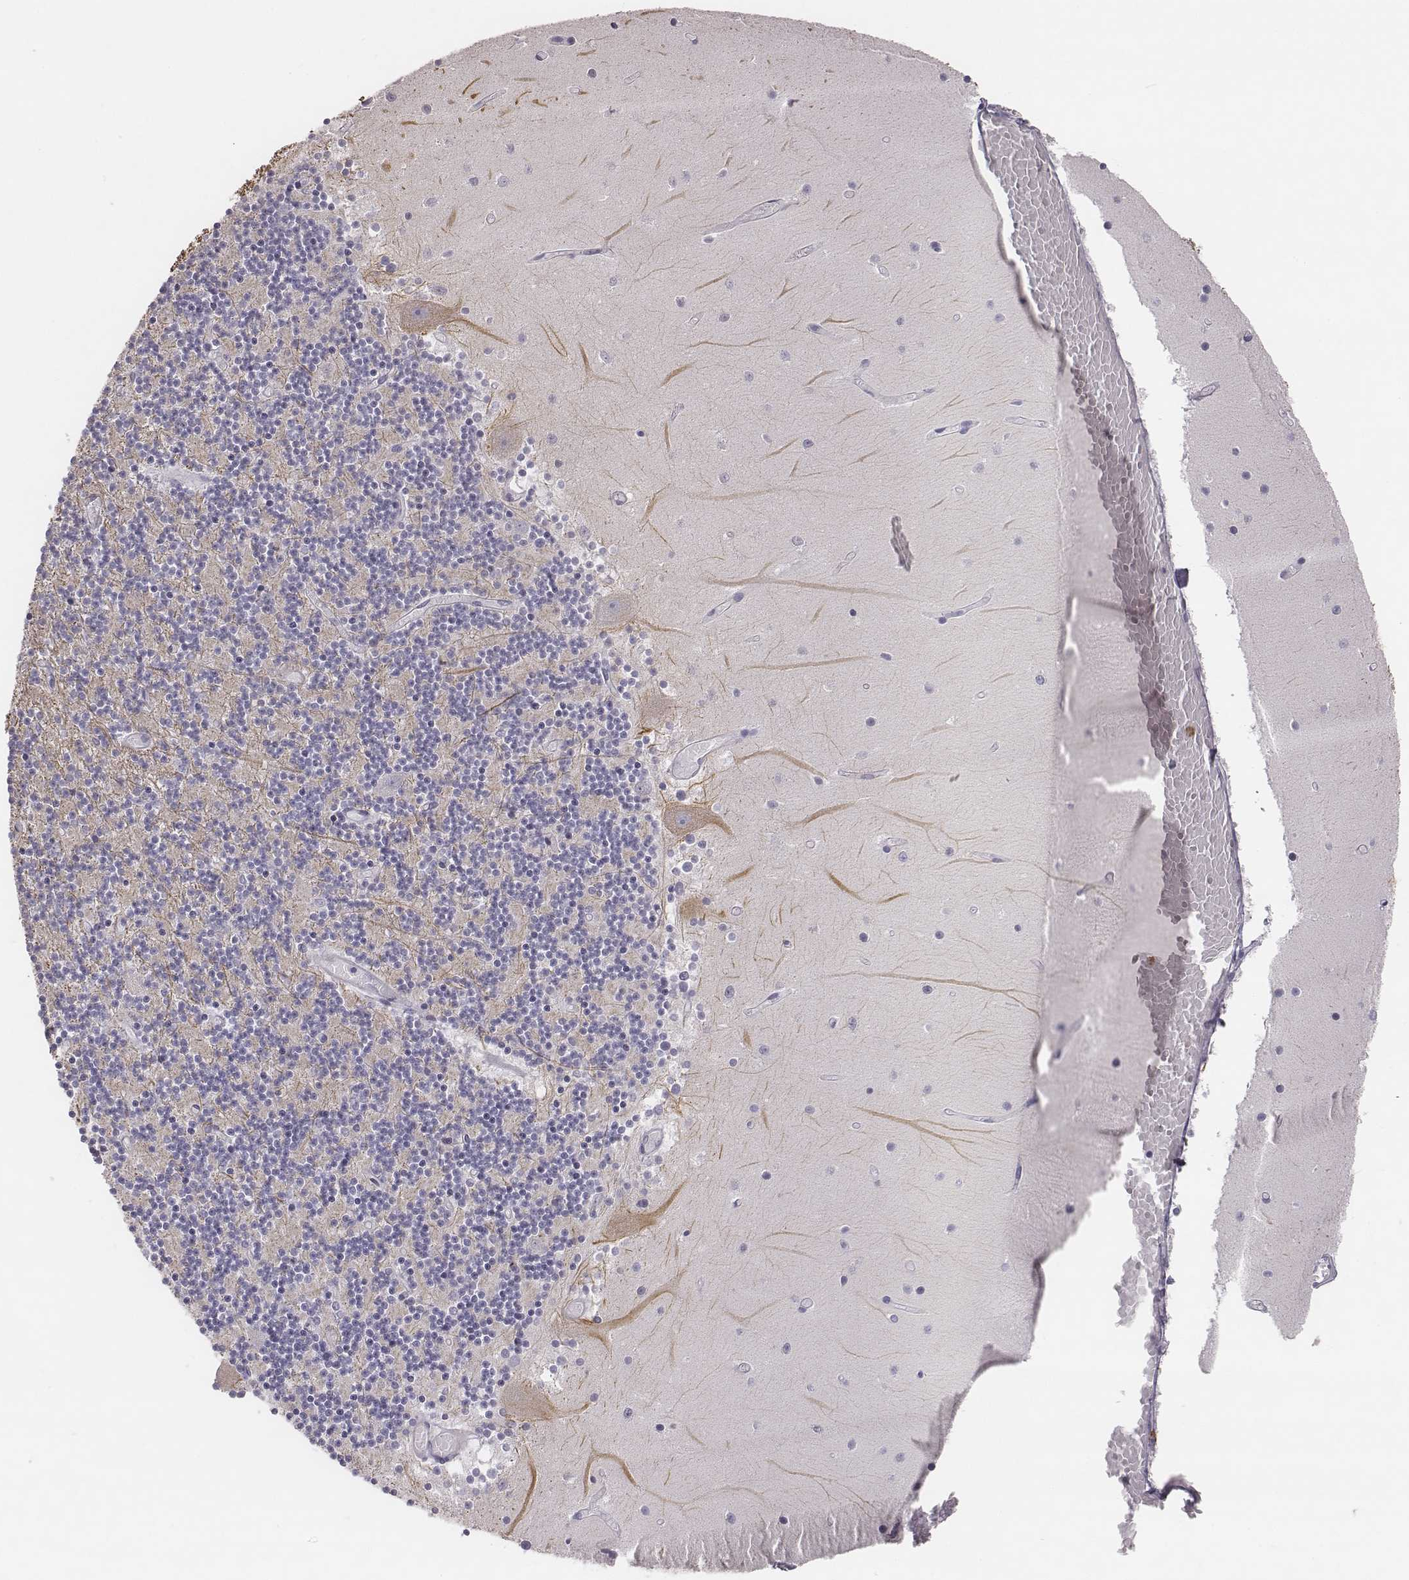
{"staining": {"intensity": "negative", "quantity": "none", "location": "none"}, "tissue": "cerebellum", "cell_type": "Cells in granular layer", "image_type": "normal", "snomed": [{"axis": "morphology", "description": "Normal tissue, NOS"}, {"axis": "topography", "description": "Cerebellum"}], "caption": "The image exhibits no significant staining in cells in granular layer of cerebellum. (DAB (3,3'-diaminobenzidine) IHC with hematoxylin counter stain).", "gene": "KCNJ12", "patient": {"sex": "female", "age": 28}}